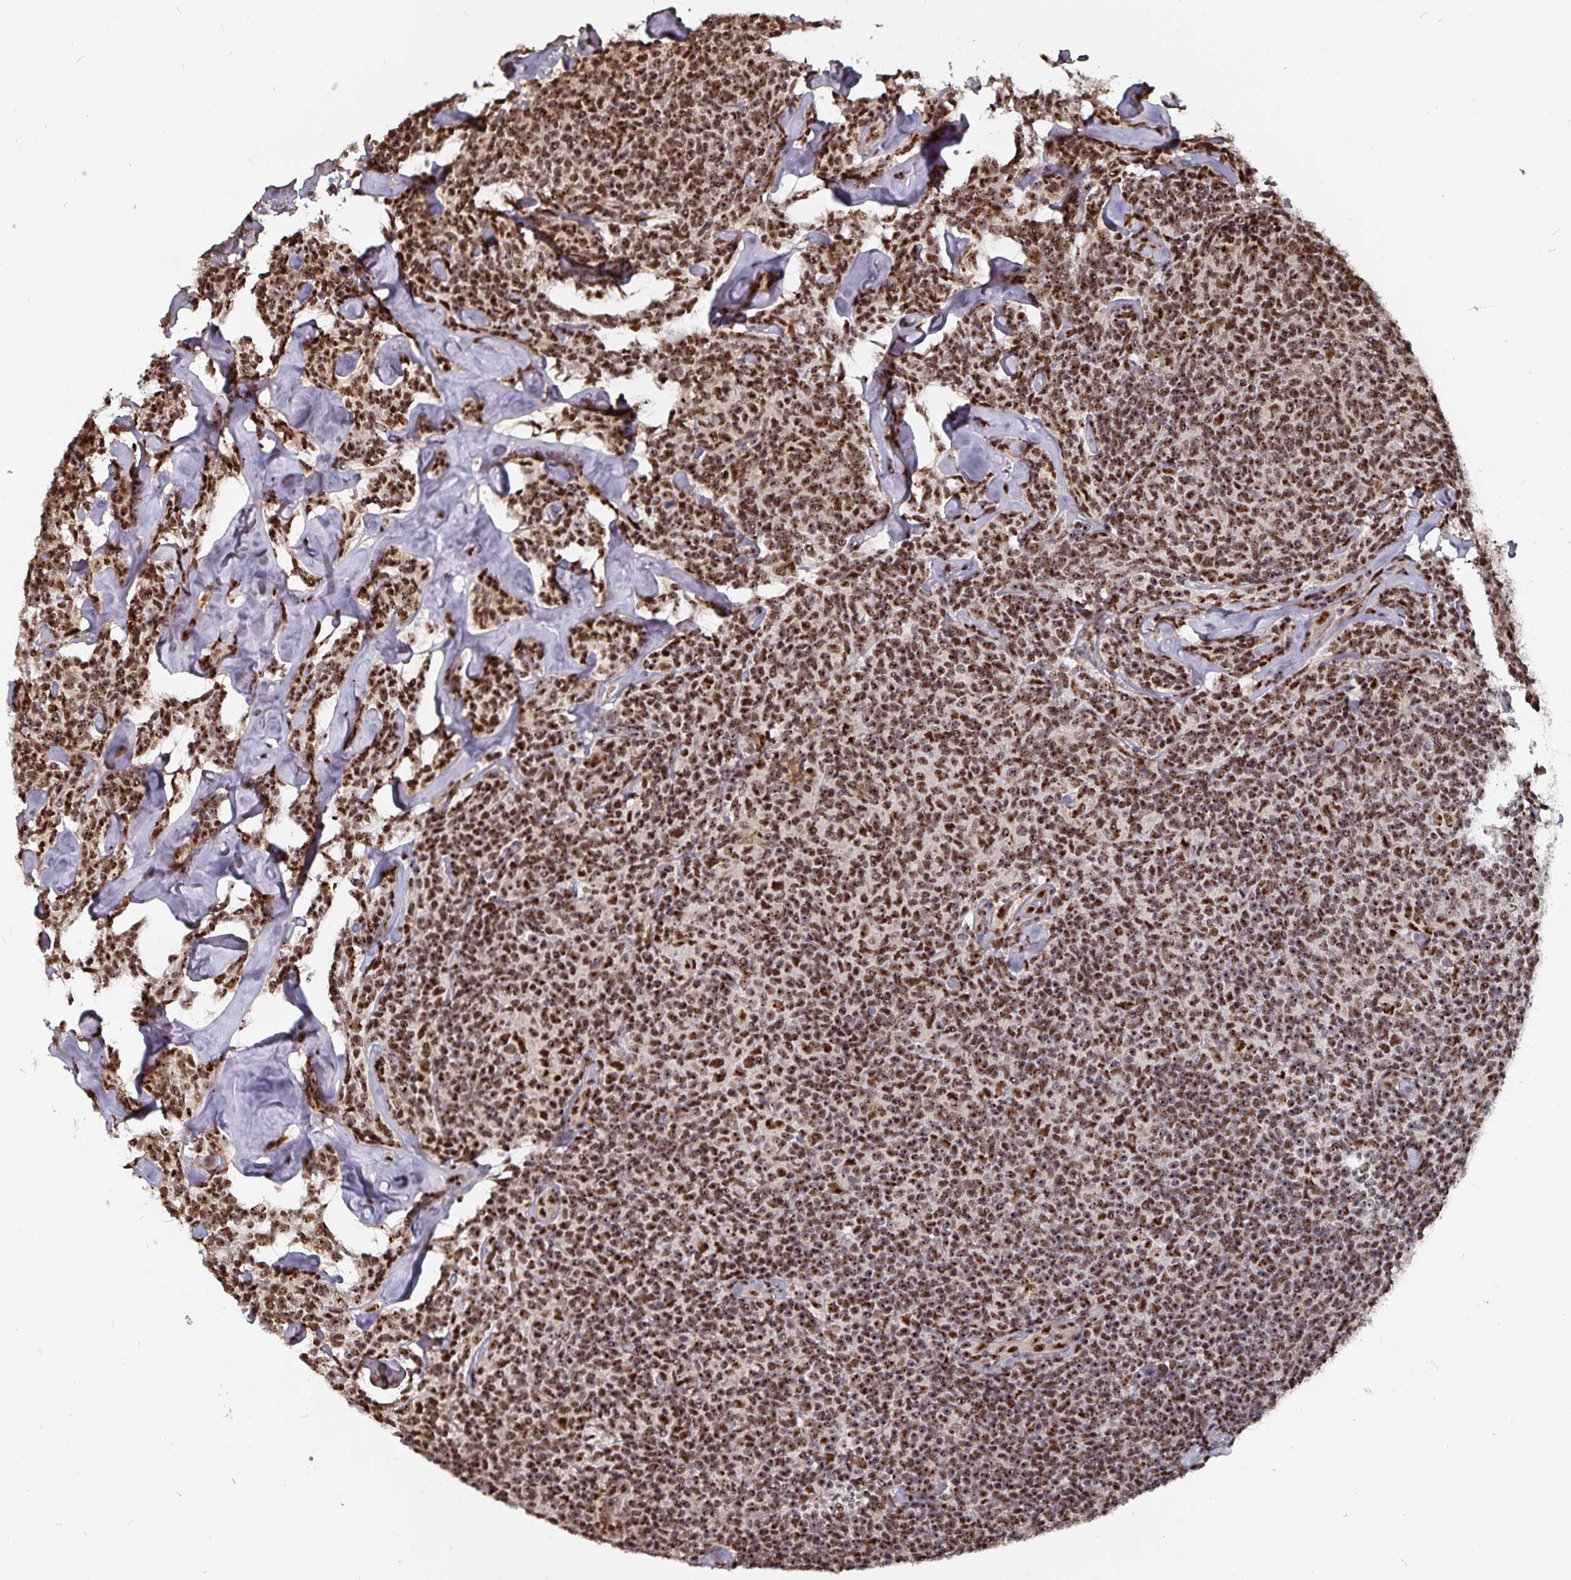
{"staining": {"intensity": "strong", "quantity": ">75%", "location": "nuclear"}, "tissue": "lymphoma", "cell_type": "Tumor cells", "image_type": "cancer", "snomed": [{"axis": "morphology", "description": "Malignant lymphoma, non-Hodgkin's type, Low grade"}, {"axis": "topography", "description": "Lymph node"}], "caption": "Strong nuclear protein staining is appreciated in approximately >75% of tumor cells in low-grade malignant lymphoma, non-Hodgkin's type.", "gene": "LAS1L", "patient": {"sex": "female", "age": 56}}